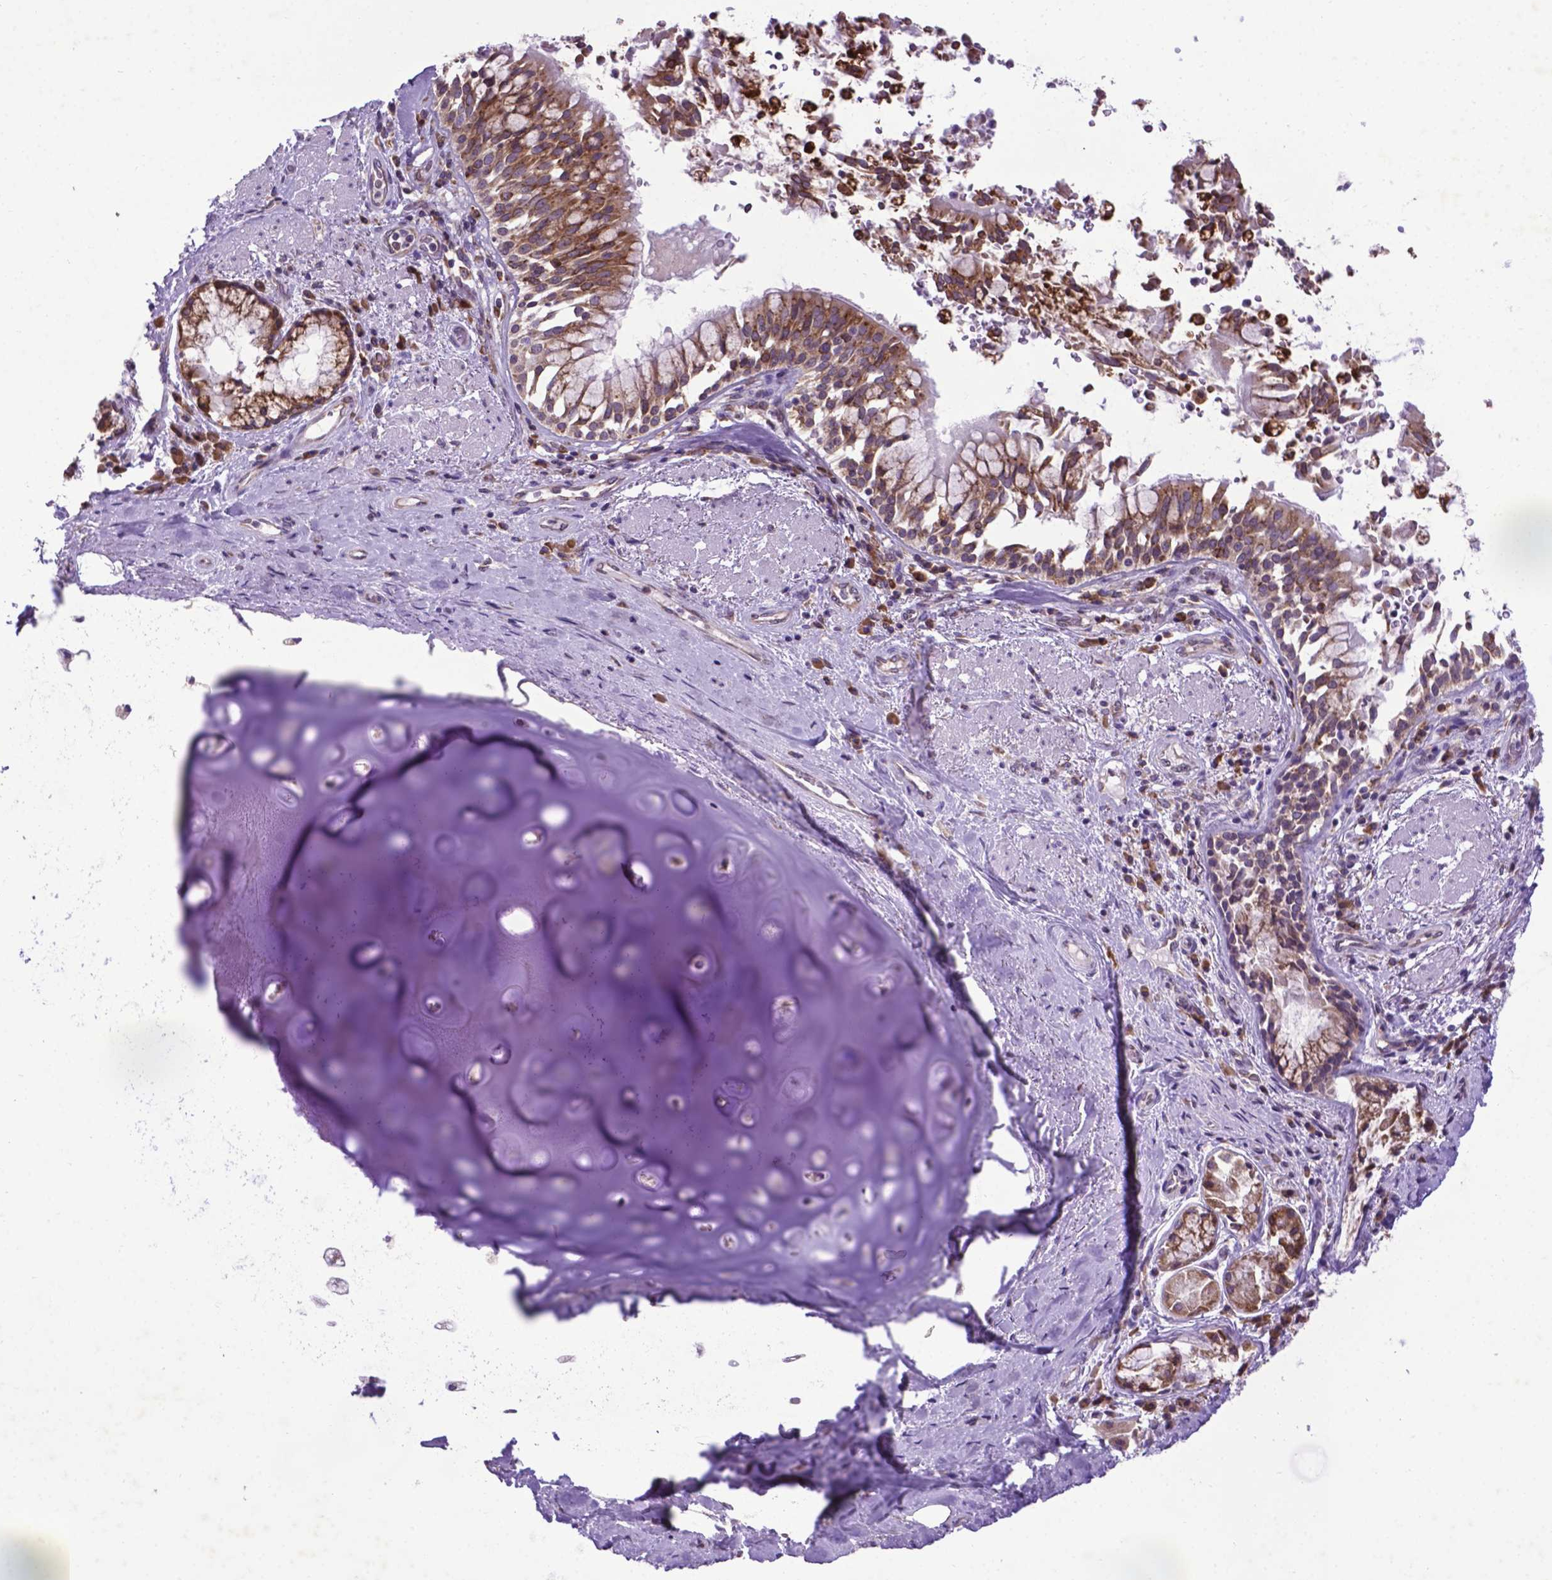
{"staining": {"intensity": "moderate", "quantity": ">75%", "location": "cytoplasmic/membranous,nuclear"}, "tissue": "adipose tissue", "cell_type": "Adipocytes", "image_type": "normal", "snomed": [{"axis": "morphology", "description": "Normal tissue, NOS"}, {"axis": "topography", "description": "Cartilage tissue"}, {"axis": "topography", "description": "Bronchus"}], "caption": "High-power microscopy captured an IHC image of normal adipose tissue, revealing moderate cytoplasmic/membranous,nuclear staining in about >75% of adipocytes. (Brightfield microscopy of DAB IHC at high magnification).", "gene": "ENSG00000269590", "patient": {"sex": "male", "age": 64}}